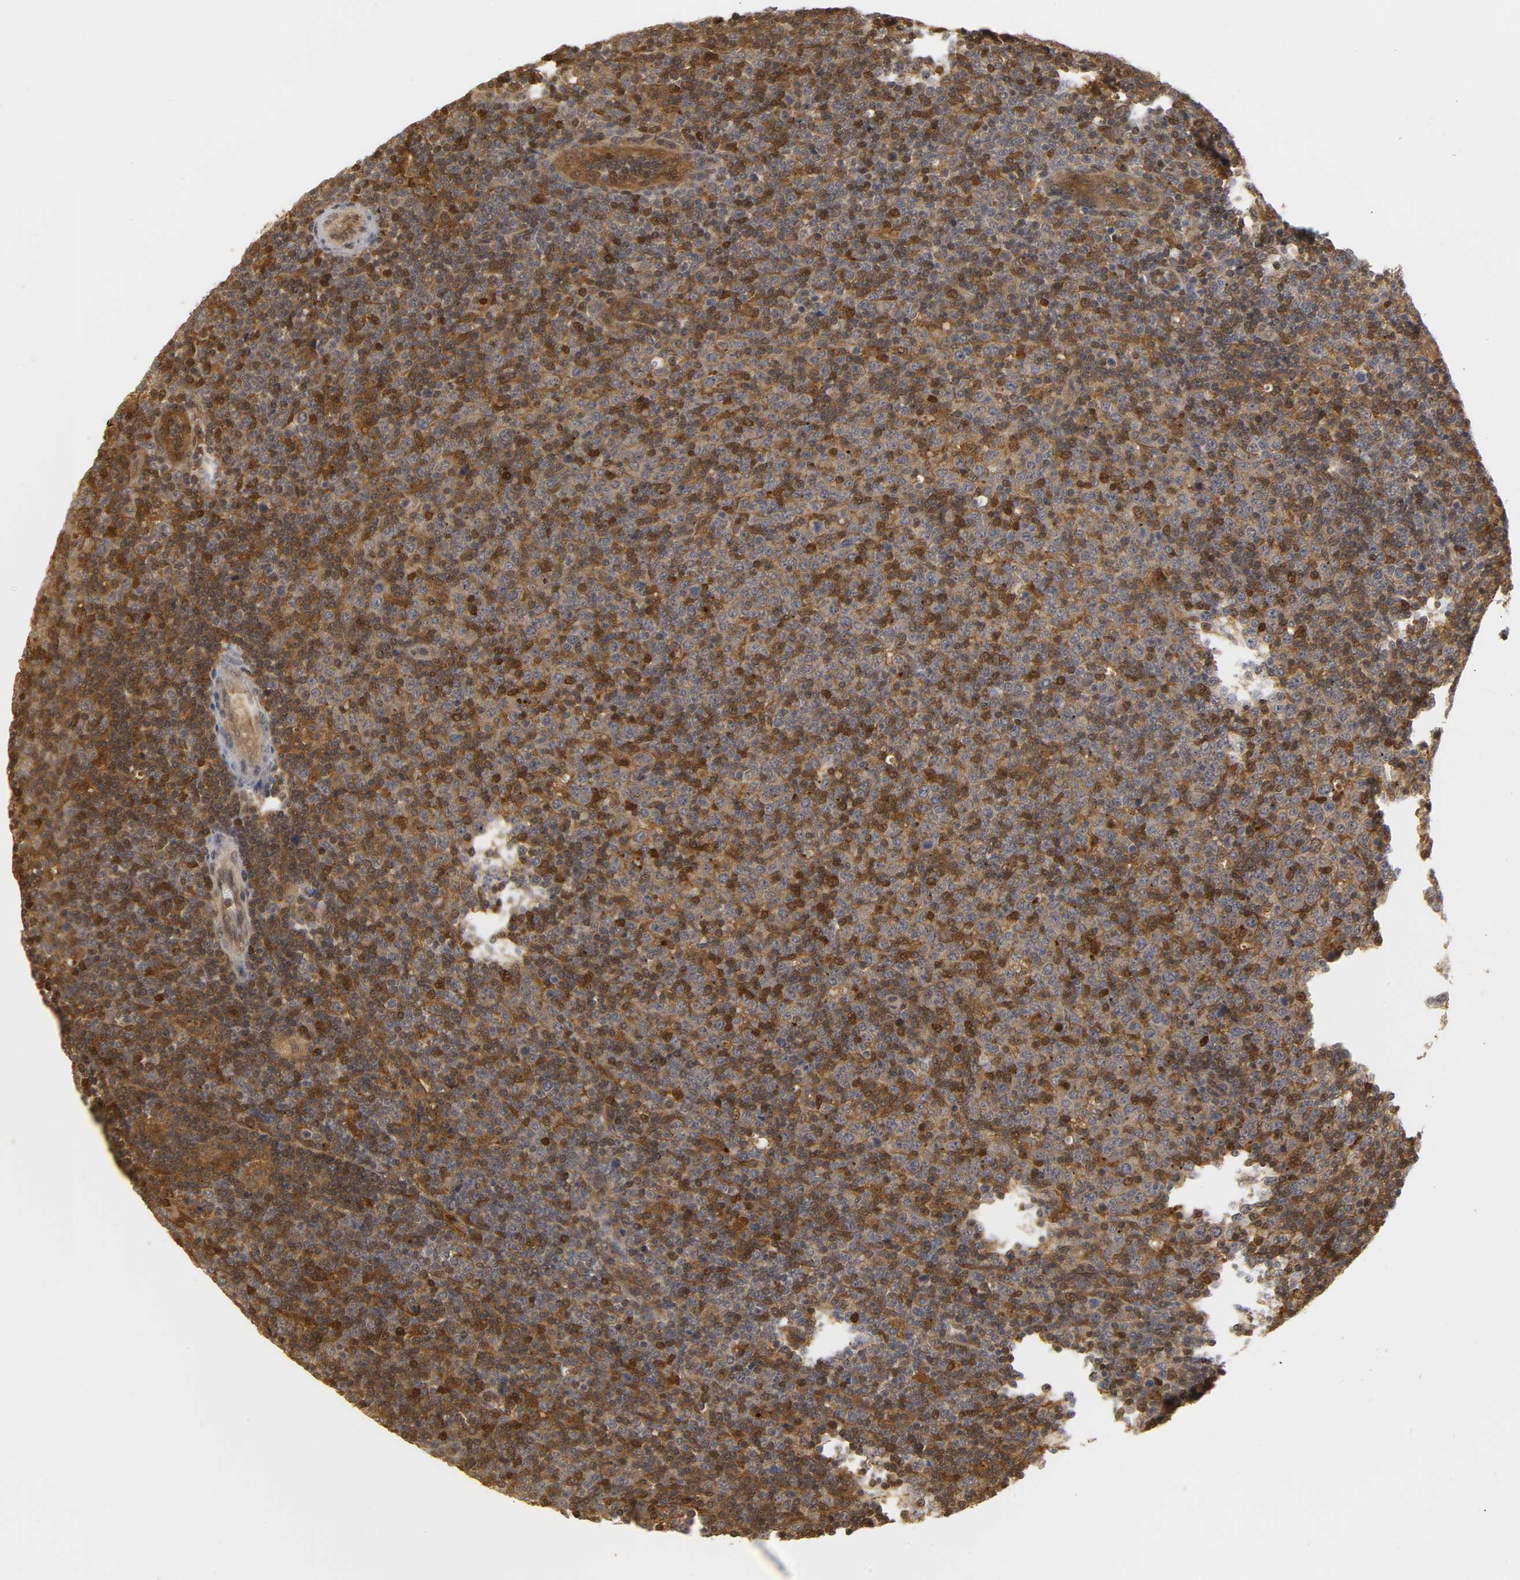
{"staining": {"intensity": "moderate", "quantity": "25%-75%", "location": "cytoplasmic/membranous,nuclear"}, "tissue": "lymphoma", "cell_type": "Tumor cells", "image_type": "cancer", "snomed": [{"axis": "morphology", "description": "Malignant lymphoma, non-Hodgkin's type, Low grade"}, {"axis": "topography", "description": "Lymph node"}], "caption": "An image showing moderate cytoplasmic/membranous and nuclear expression in approximately 25%-75% of tumor cells in lymphoma, as visualized by brown immunohistochemical staining.", "gene": "PARK7", "patient": {"sex": "male", "age": 70}}